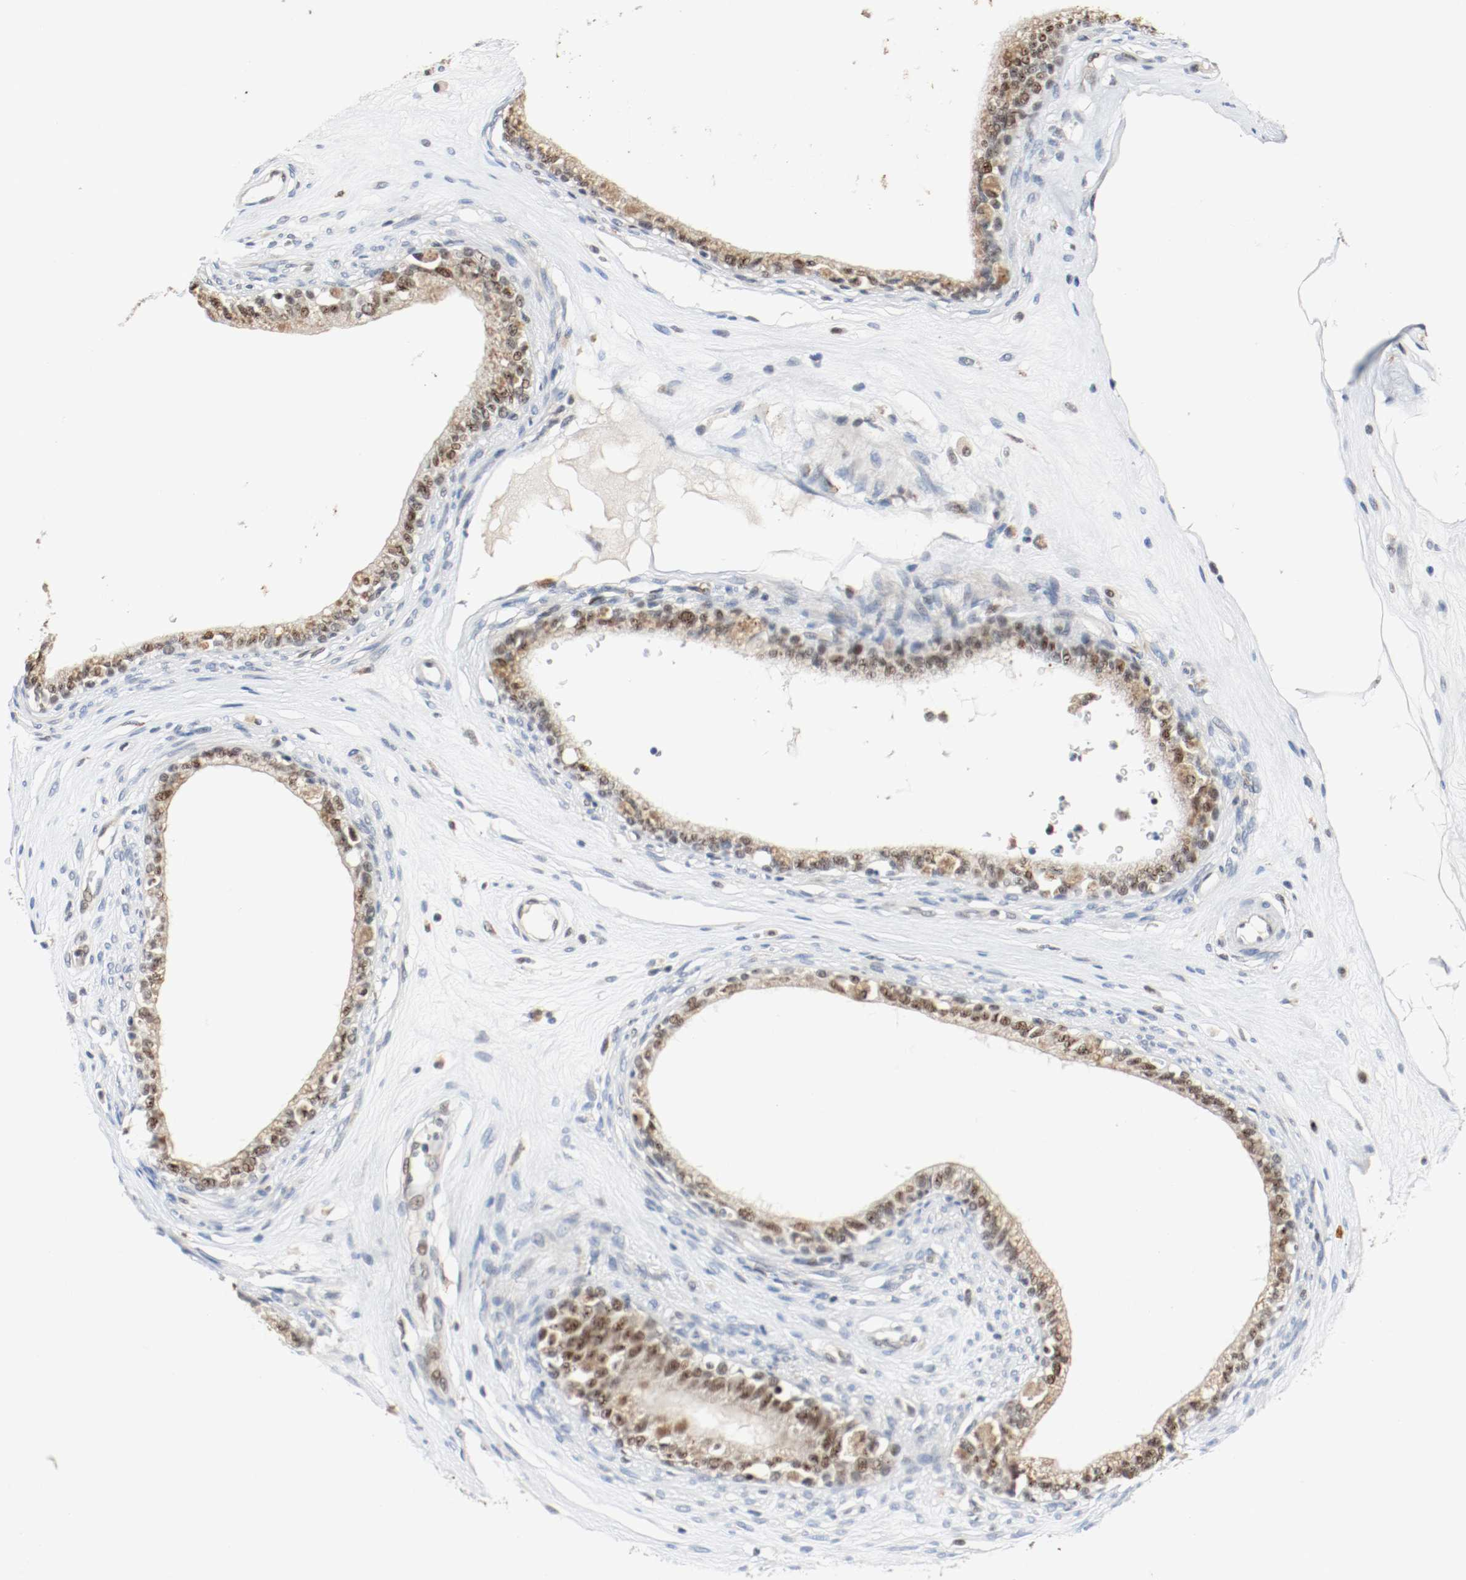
{"staining": {"intensity": "moderate", "quantity": ">75%", "location": "nuclear"}, "tissue": "epididymis", "cell_type": "Glandular cells", "image_type": "normal", "snomed": [{"axis": "morphology", "description": "Normal tissue, NOS"}, {"axis": "morphology", "description": "Inflammation, NOS"}, {"axis": "topography", "description": "Epididymis"}], "caption": "Immunohistochemical staining of normal epididymis displays moderate nuclear protein staining in approximately >75% of glandular cells.", "gene": "ASH1L", "patient": {"sex": "male", "age": 84}}